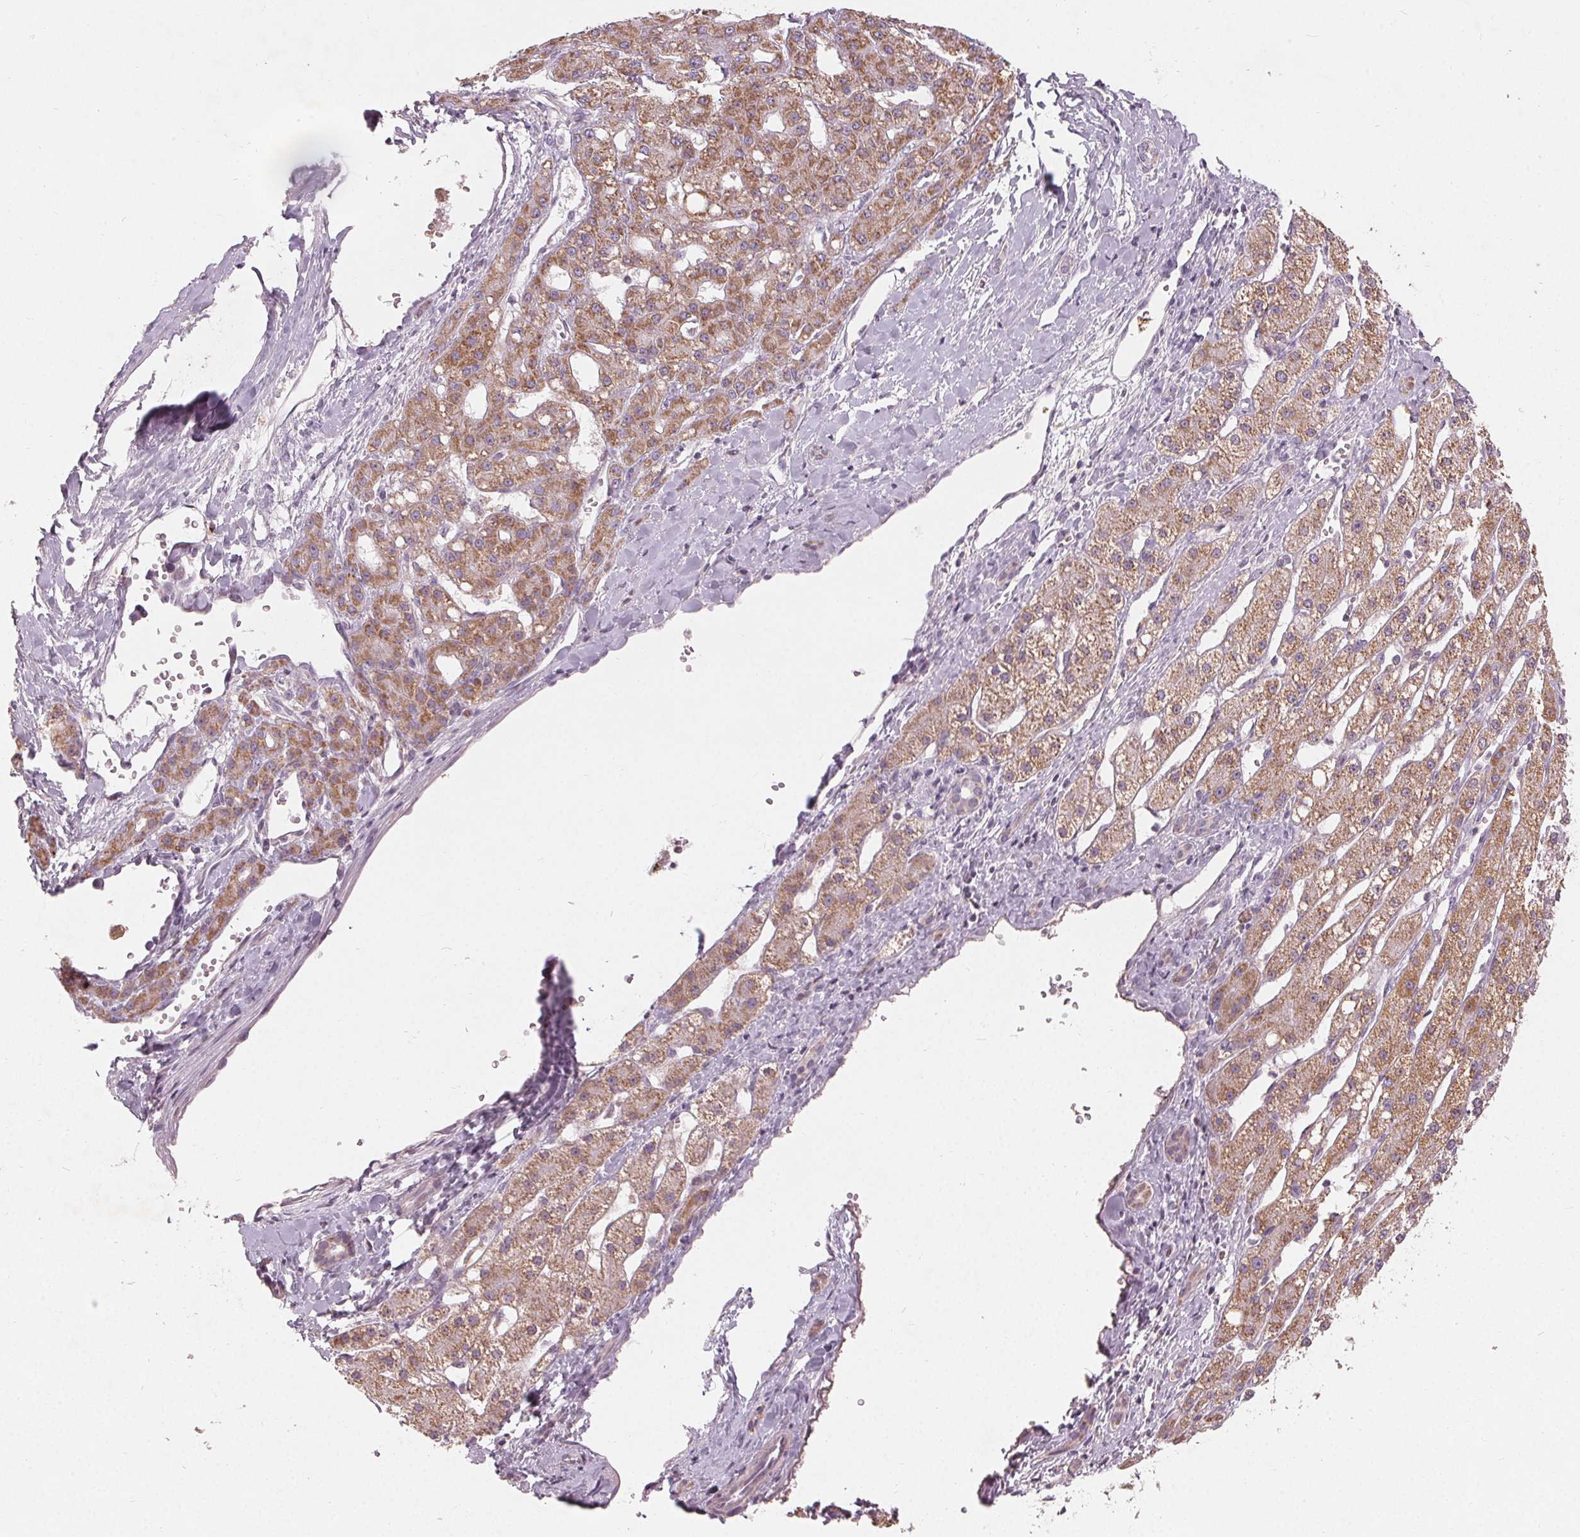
{"staining": {"intensity": "moderate", "quantity": ">75%", "location": "cytoplasmic/membranous"}, "tissue": "liver cancer", "cell_type": "Tumor cells", "image_type": "cancer", "snomed": [{"axis": "morphology", "description": "Carcinoma, Hepatocellular, NOS"}, {"axis": "topography", "description": "Liver"}], "caption": "A brown stain shows moderate cytoplasmic/membranous expression of a protein in liver hepatocellular carcinoma tumor cells.", "gene": "TRIM60", "patient": {"sex": "male", "age": 67}}